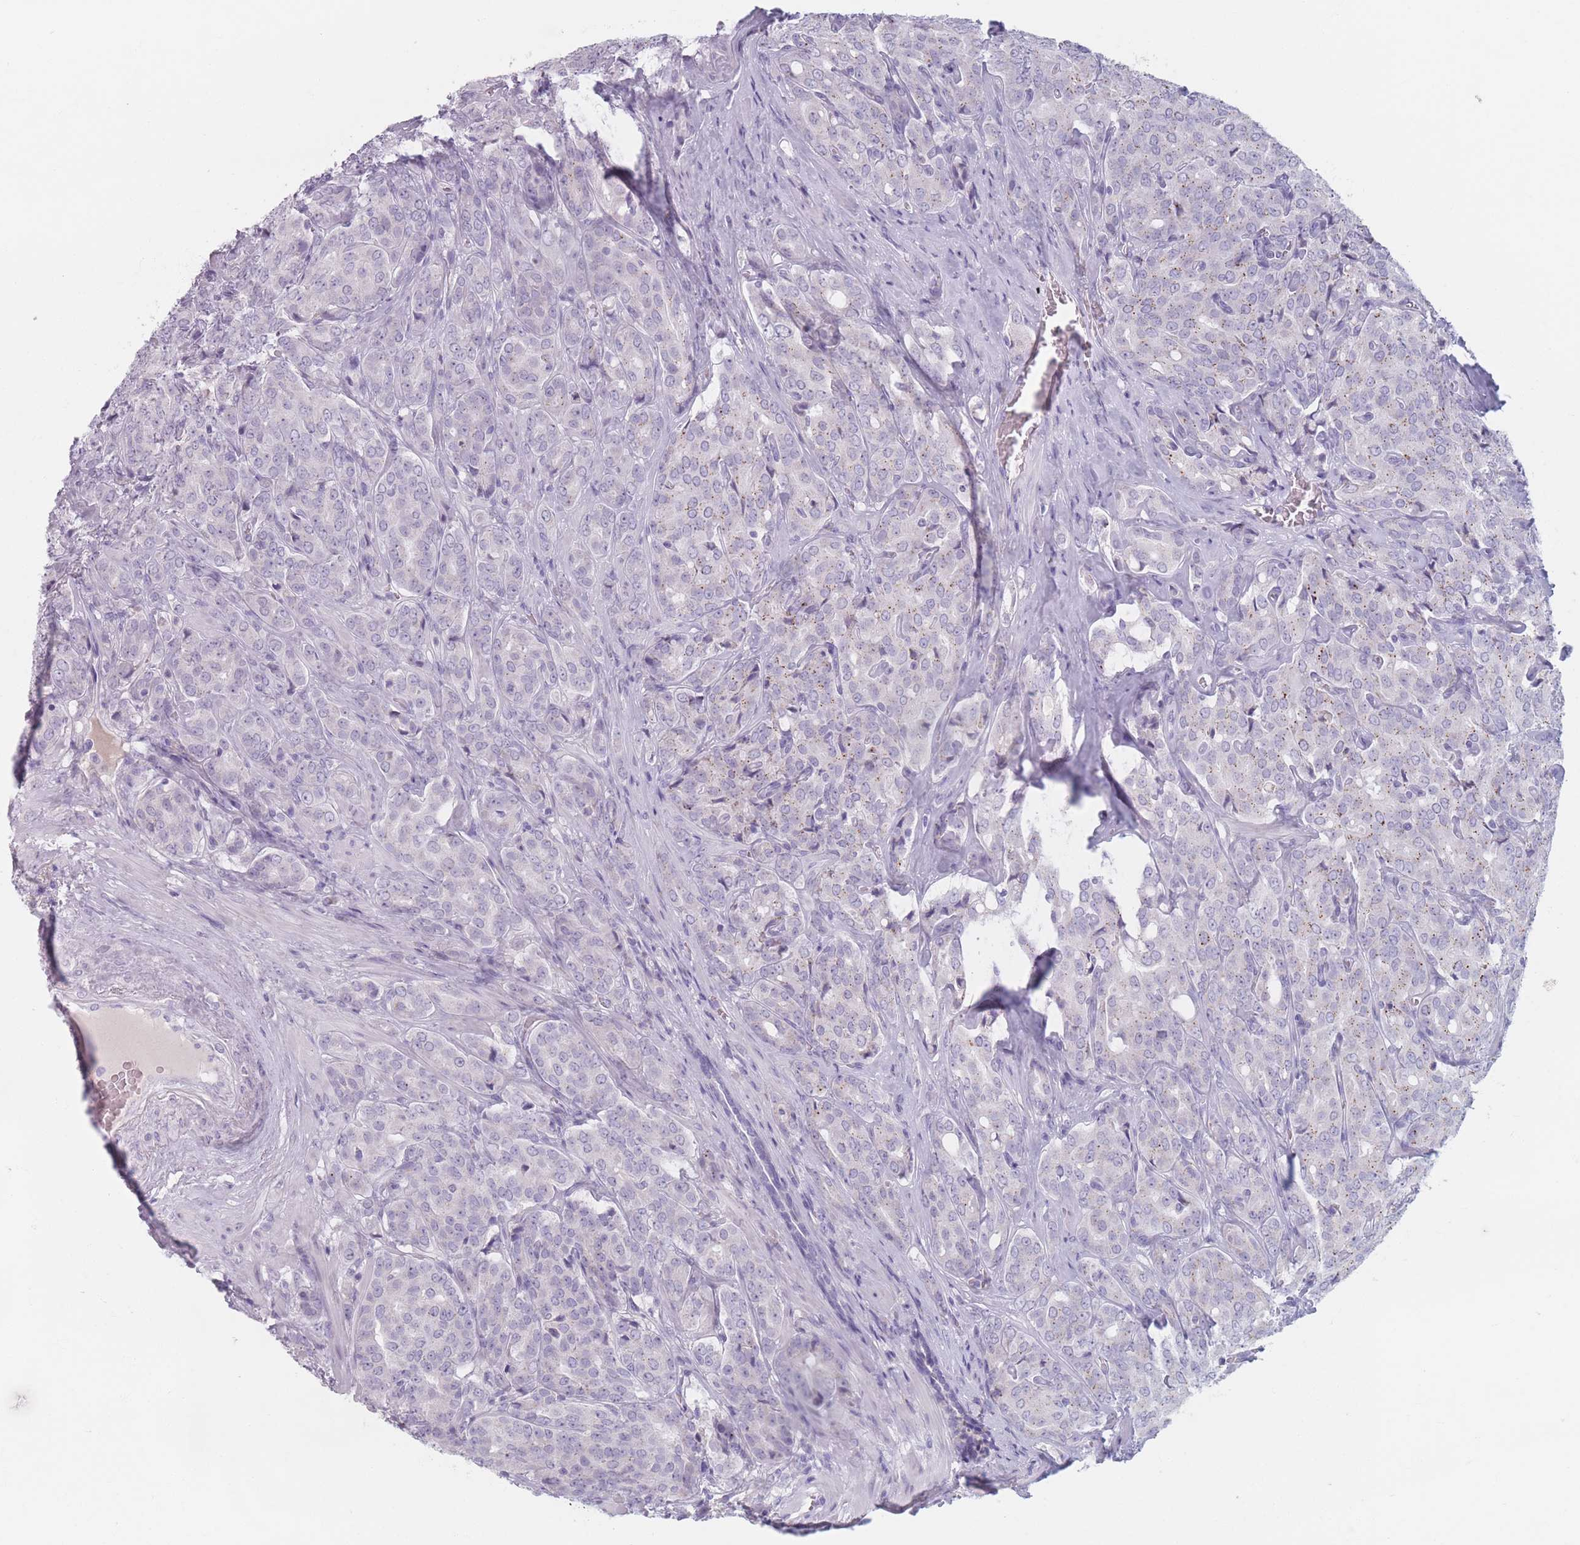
{"staining": {"intensity": "negative", "quantity": "none", "location": "none"}, "tissue": "prostate cancer", "cell_type": "Tumor cells", "image_type": "cancer", "snomed": [{"axis": "morphology", "description": "Adenocarcinoma, High grade"}, {"axis": "topography", "description": "Prostate"}], "caption": "This is a micrograph of immunohistochemistry (IHC) staining of high-grade adenocarcinoma (prostate), which shows no positivity in tumor cells.", "gene": "PIGM", "patient": {"sex": "male", "age": 68}}